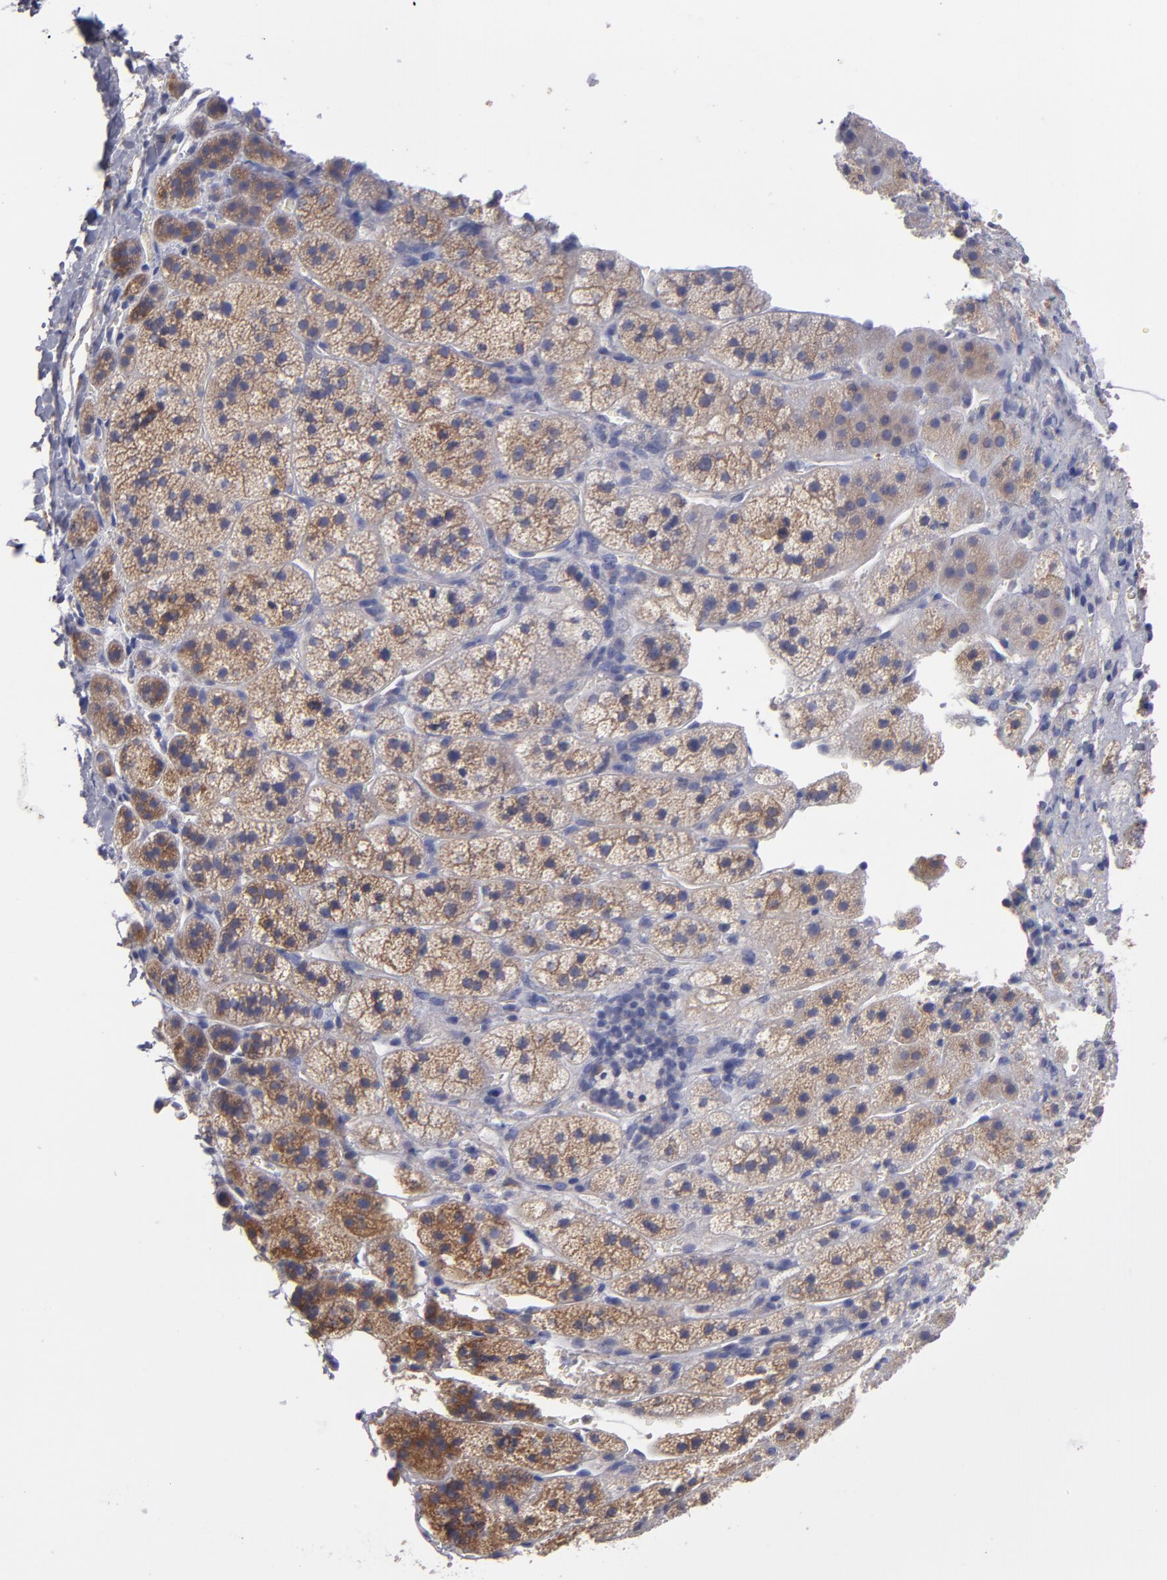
{"staining": {"intensity": "moderate", "quantity": ">75%", "location": "cytoplasmic/membranous"}, "tissue": "adrenal gland", "cell_type": "Glandular cells", "image_type": "normal", "snomed": [{"axis": "morphology", "description": "Normal tissue, NOS"}, {"axis": "topography", "description": "Adrenal gland"}], "caption": "IHC (DAB) staining of normal human adrenal gland exhibits moderate cytoplasmic/membranous protein positivity in approximately >75% of glandular cells.", "gene": "SLMAP", "patient": {"sex": "female", "age": 44}}